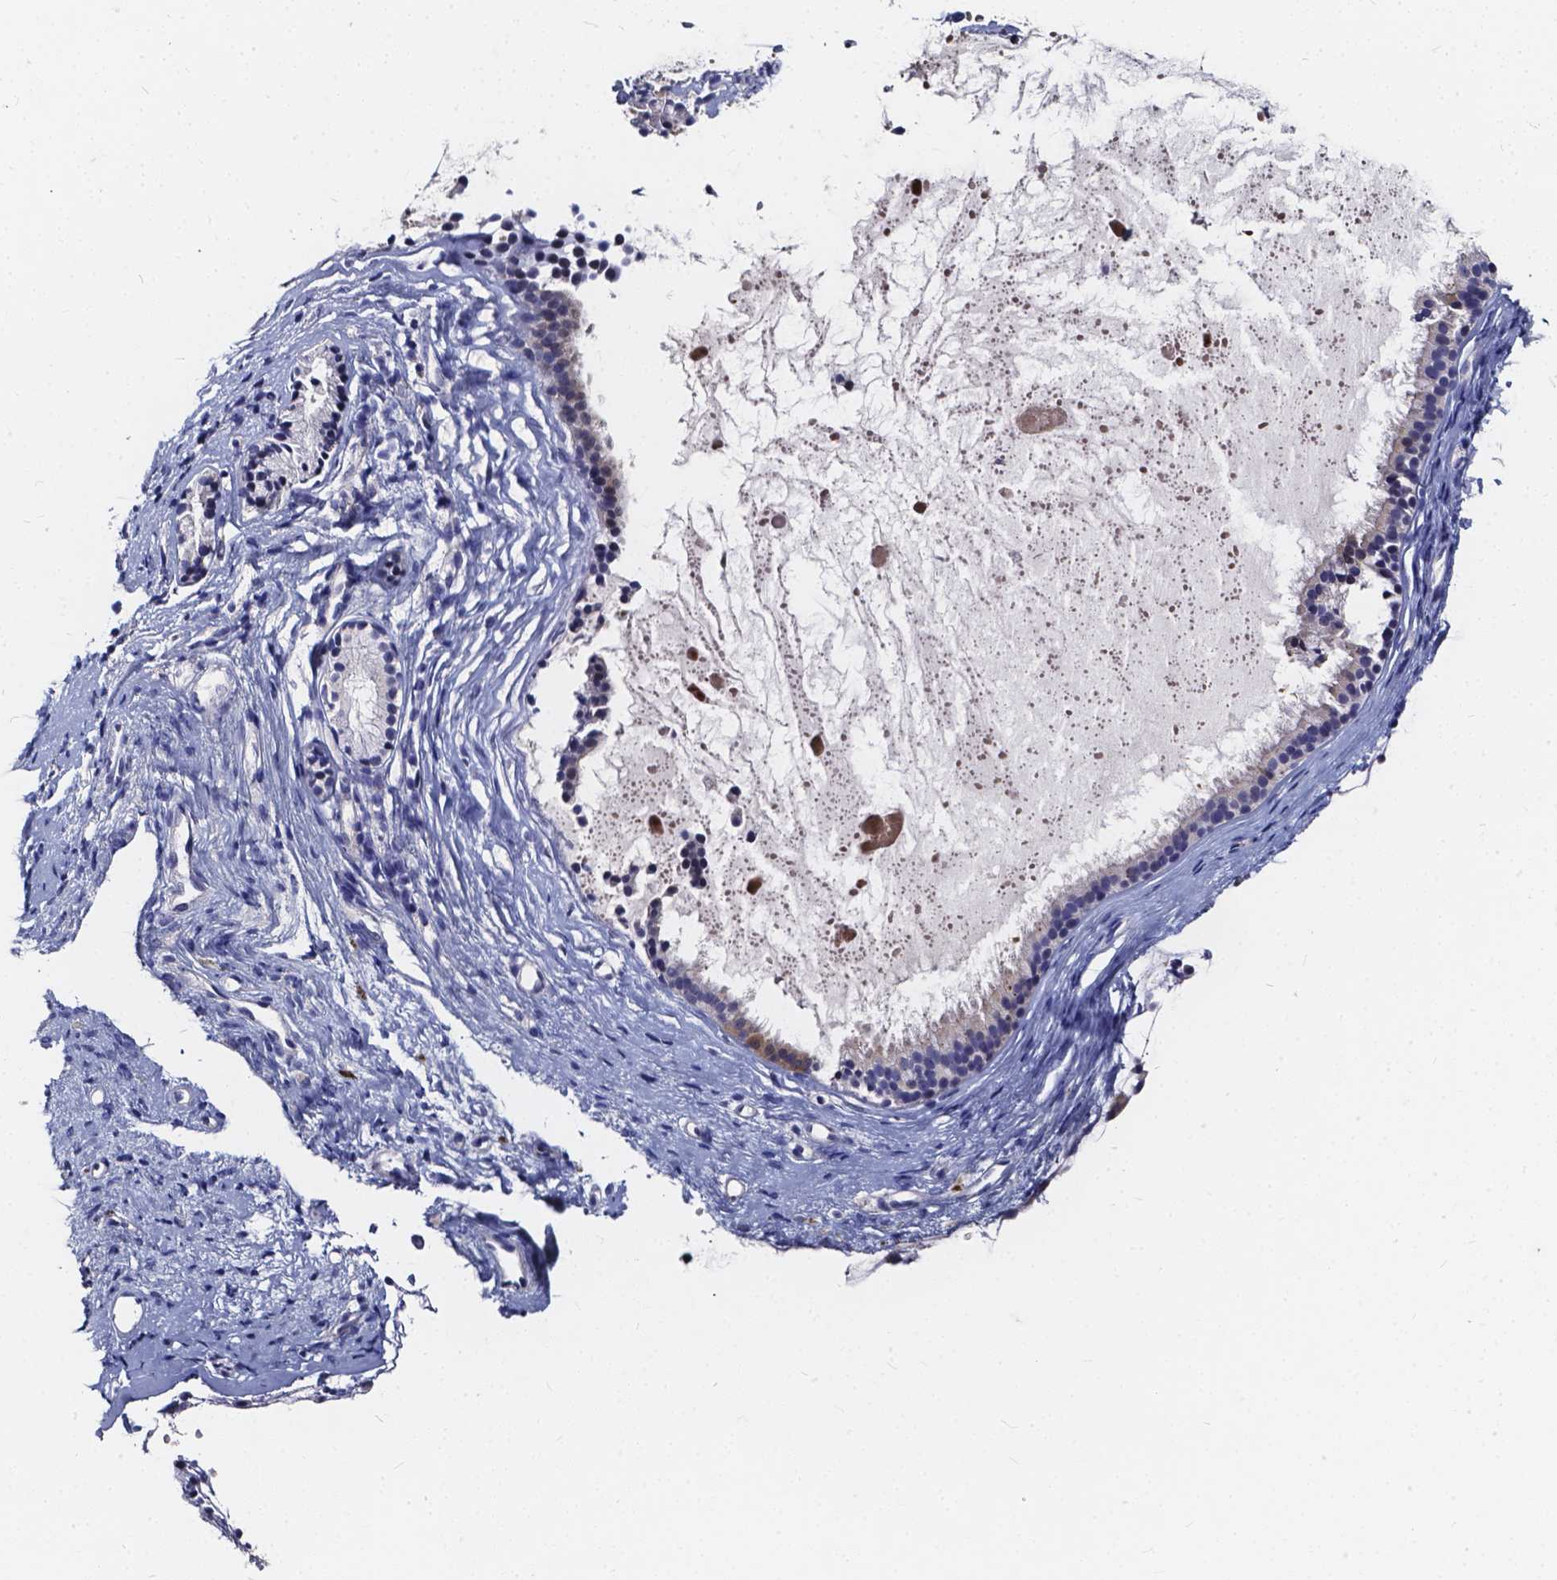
{"staining": {"intensity": "weak", "quantity": "25%-75%", "location": "cytoplasmic/membranous"}, "tissue": "nasopharynx", "cell_type": "Respiratory epithelial cells", "image_type": "normal", "snomed": [{"axis": "morphology", "description": "Normal tissue, NOS"}, {"axis": "topography", "description": "Nasopharynx"}], "caption": "The micrograph demonstrates staining of normal nasopharynx, revealing weak cytoplasmic/membranous protein positivity (brown color) within respiratory epithelial cells.", "gene": "SOWAHA", "patient": {"sex": "male", "age": 77}}